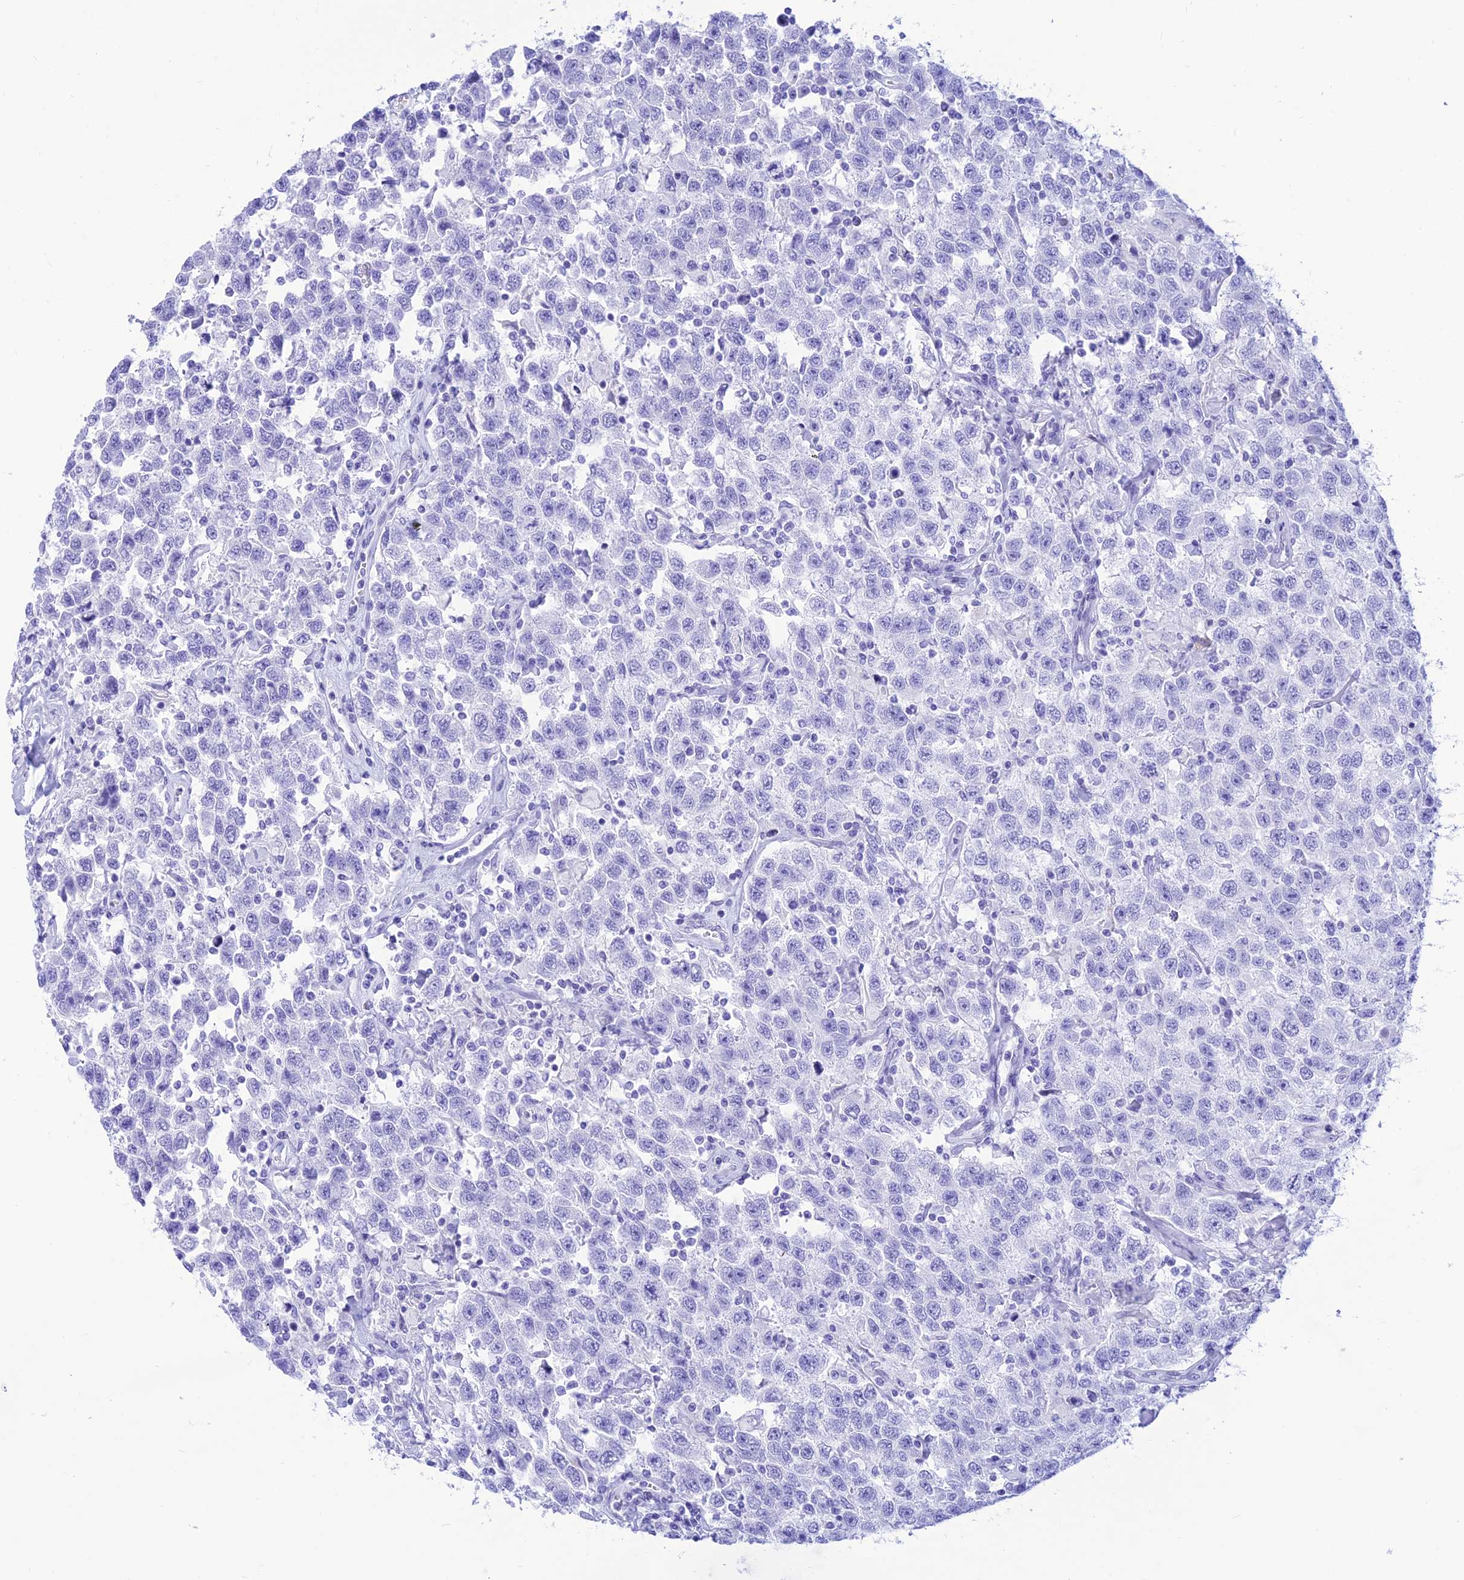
{"staining": {"intensity": "negative", "quantity": "none", "location": "none"}, "tissue": "testis cancer", "cell_type": "Tumor cells", "image_type": "cancer", "snomed": [{"axis": "morphology", "description": "Seminoma, NOS"}, {"axis": "topography", "description": "Testis"}], "caption": "Tumor cells show no significant positivity in testis cancer. The staining is performed using DAB (3,3'-diaminobenzidine) brown chromogen with nuclei counter-stained in using hematoxylin.", "gene": "PRNP", "patient": {"sex": "male", "age": 41}}